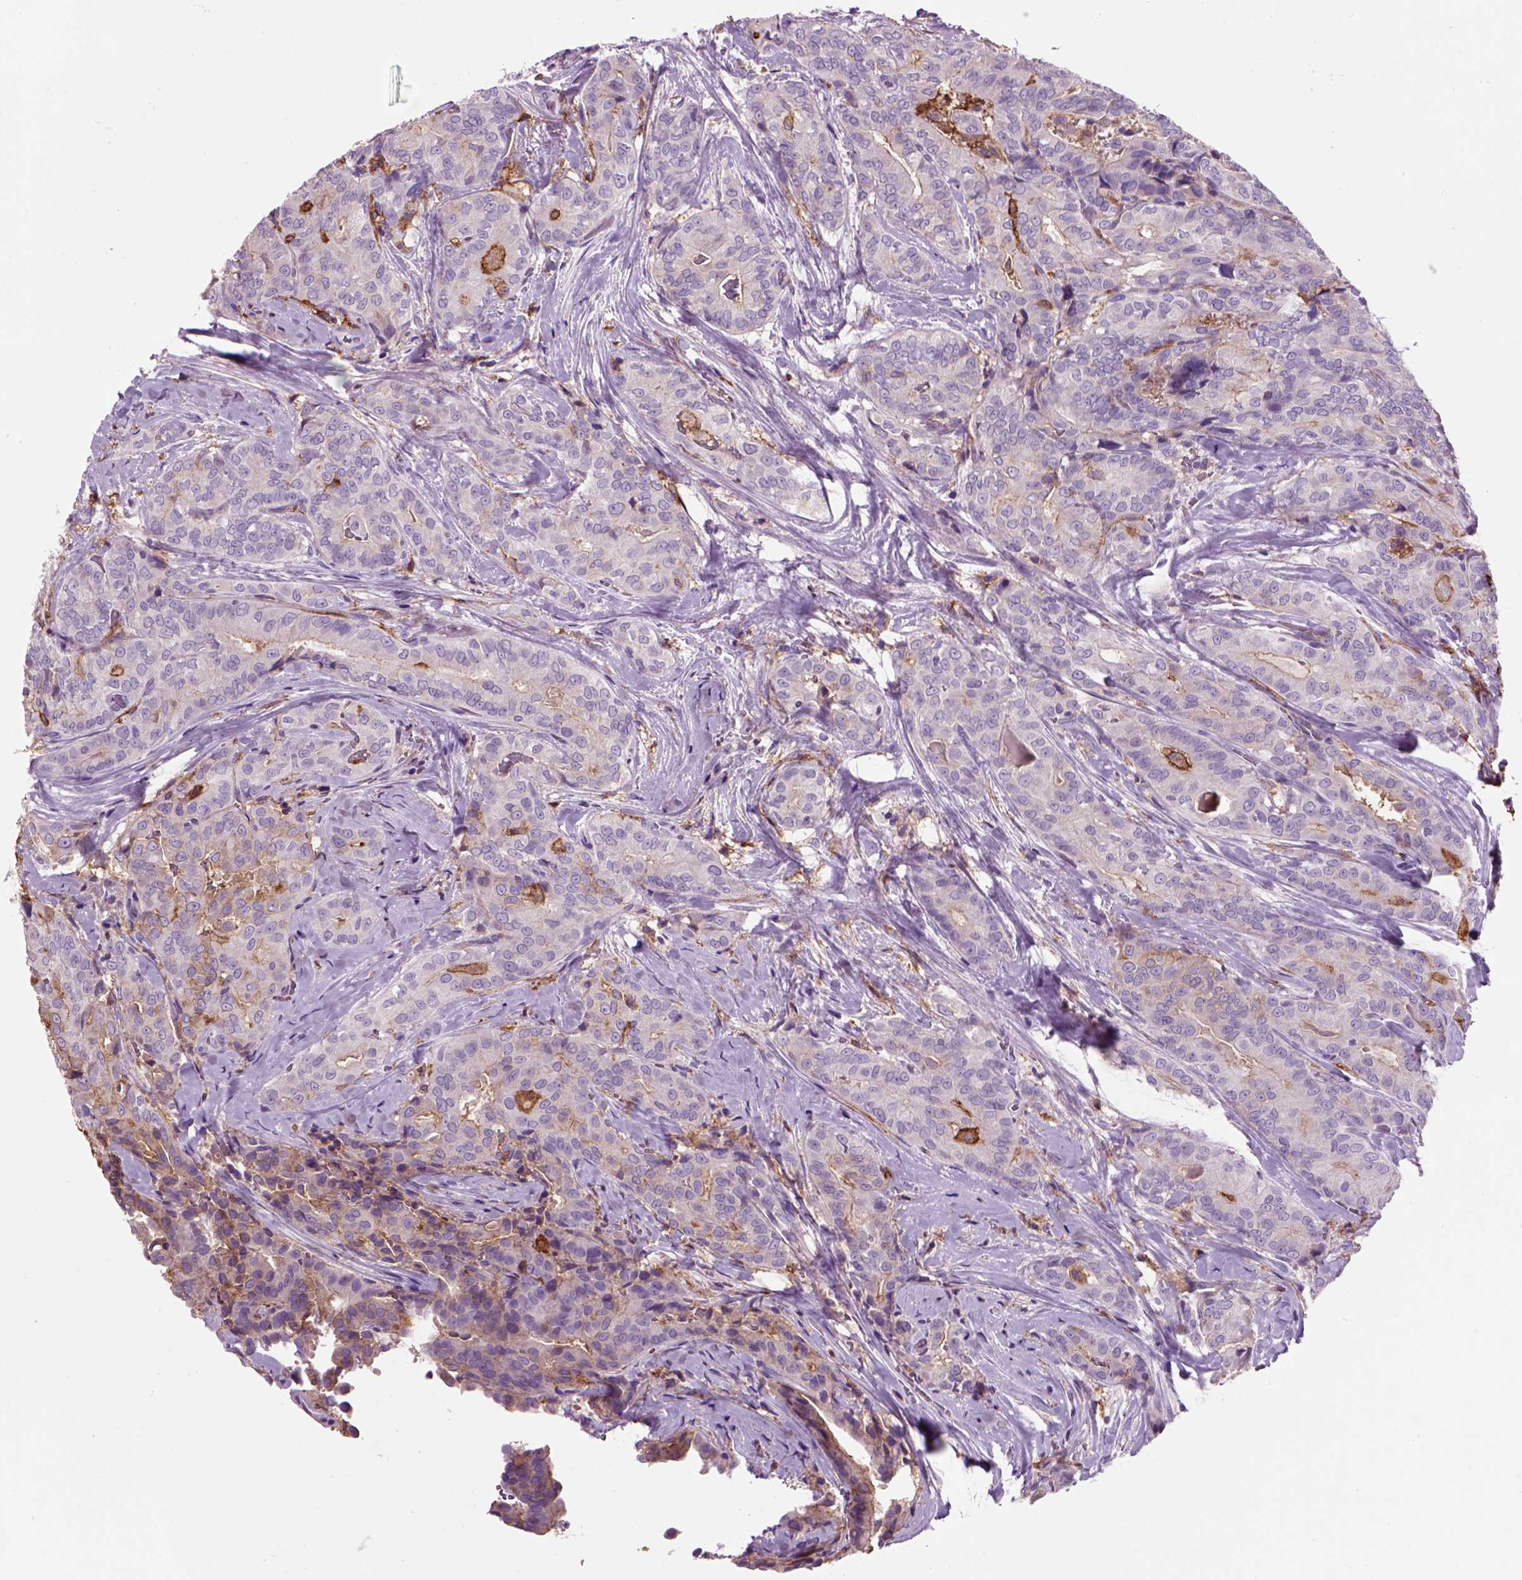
{"staining": {"intensity": "negative", "quantity": "none", "location": "none"}, "tissue": "thyroid cancer", "cell_type": "Tumor cells", "image_type": "cancer", "snomed": [{"axis": "morphology", "description": "Papillary adenocarcinoma, NOS"}, {"axis": "topography", "description": "Thyroid gland"}], "caption": "IHC of human papillary adenocarcinoma (thyroid) shows no staining in tumor cells.", "gene": "CD14", "patient": {"sex": "male", "age": 61}}